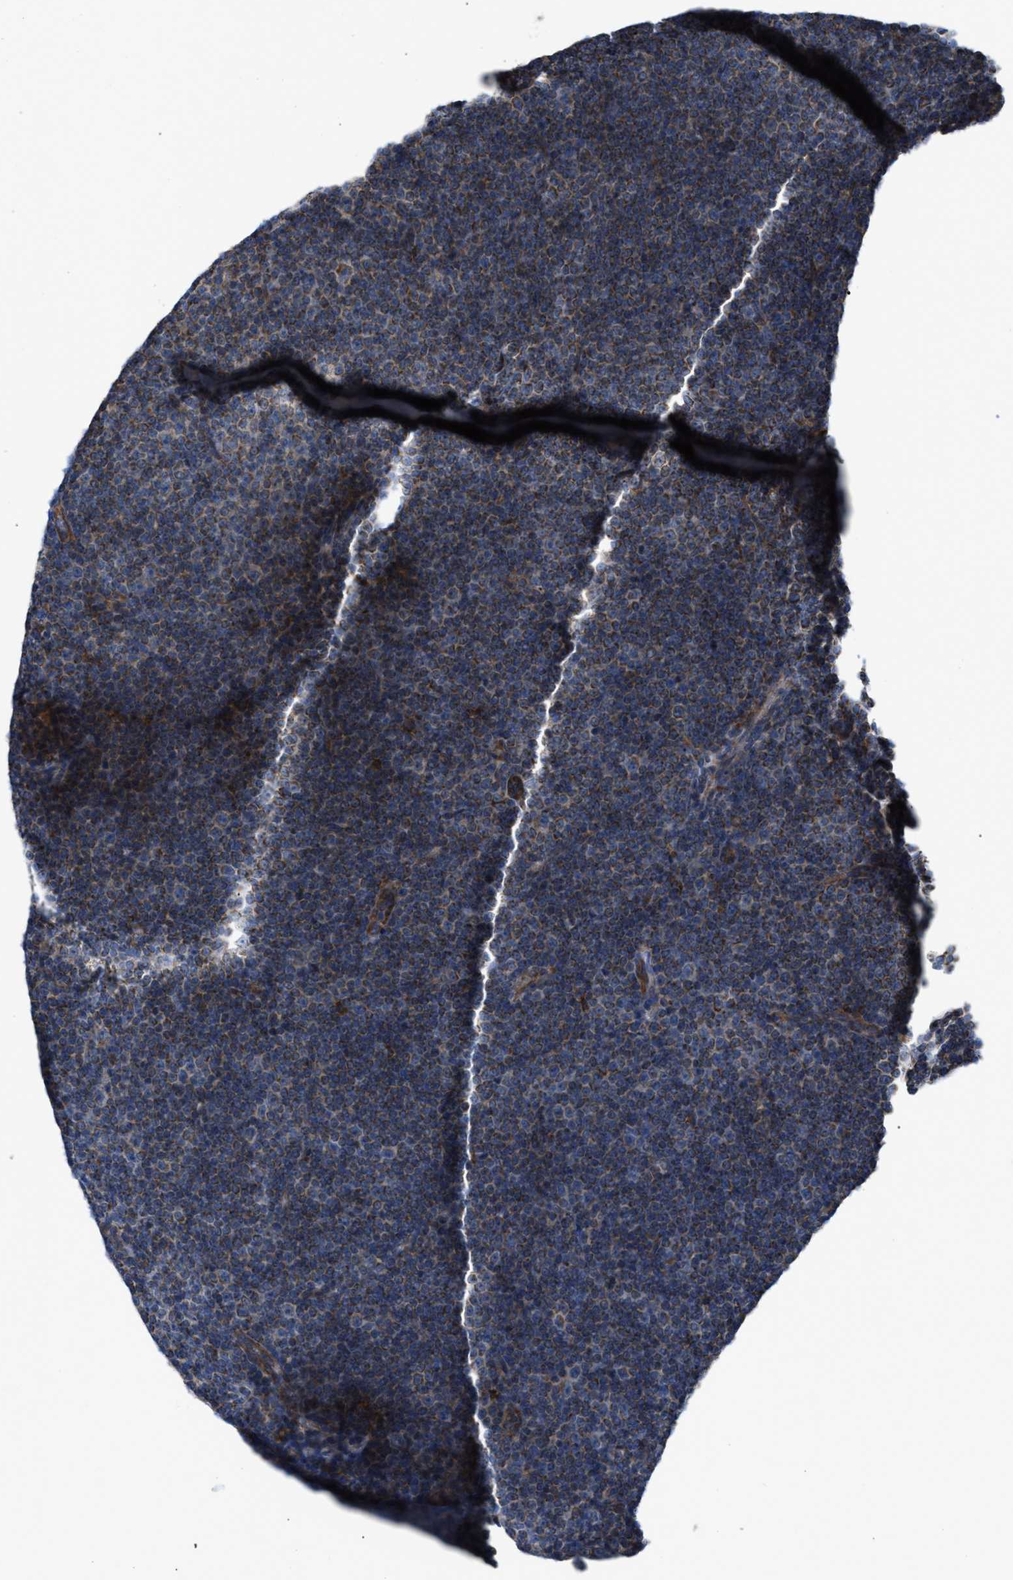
{"staining": {"intensity": "moderate", "quantity": "25%-75%", "location": "cytoplasmic/membranous"}, "tissue": "lymphoma", "cell_type": "Tumor cells", "image_type": "cancer", "snomed": [{"axis": "morphology", "description": "Malignant lymphoma, non-Hodgkin's type, Low grade"}, {"axis": "topography", "description": "Lymph node"}], "caption": "Brown immunohistochemical staining in lymphoma shows moderate cytoplasmic/membranous positivity in approximately 25%-75% of tumor cells.", "gene": "OXSM", "patient": {"sex": "female", "age": 67}}